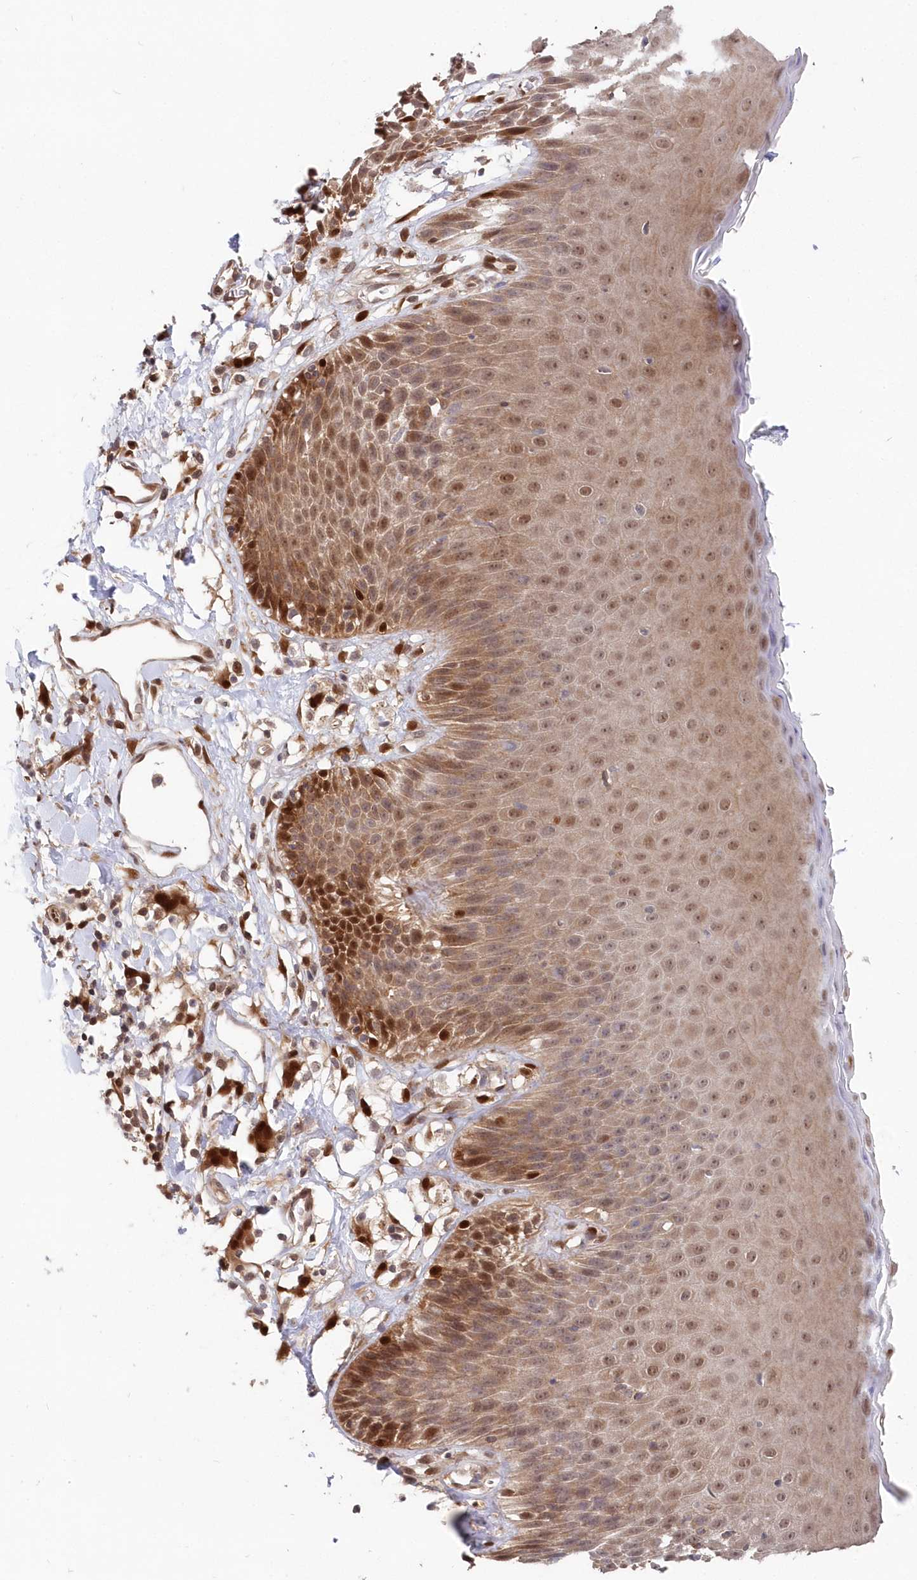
{"staining": {"intensity": "moderate", "quantity": ">75%", "location": "cytoplasmic/membranous,nuclear"}, "tissue": "skin", "cell_type": "Epidermal cells", "image_type": "normal", "snomed": [{"axis": "morphology", "description": "Normal tissue, NOS"}, {"axis": "topography", "description": "Vulva"}], "caption": "Normal skin was stained to show a protein in brown. There is medium levels of moderate cytoplasmic/membranous,nuclear positivity in approximately >75% of epidermal cells.", "gene": "ABHD14B", "patient": {"sex": "female", "age": 68}}